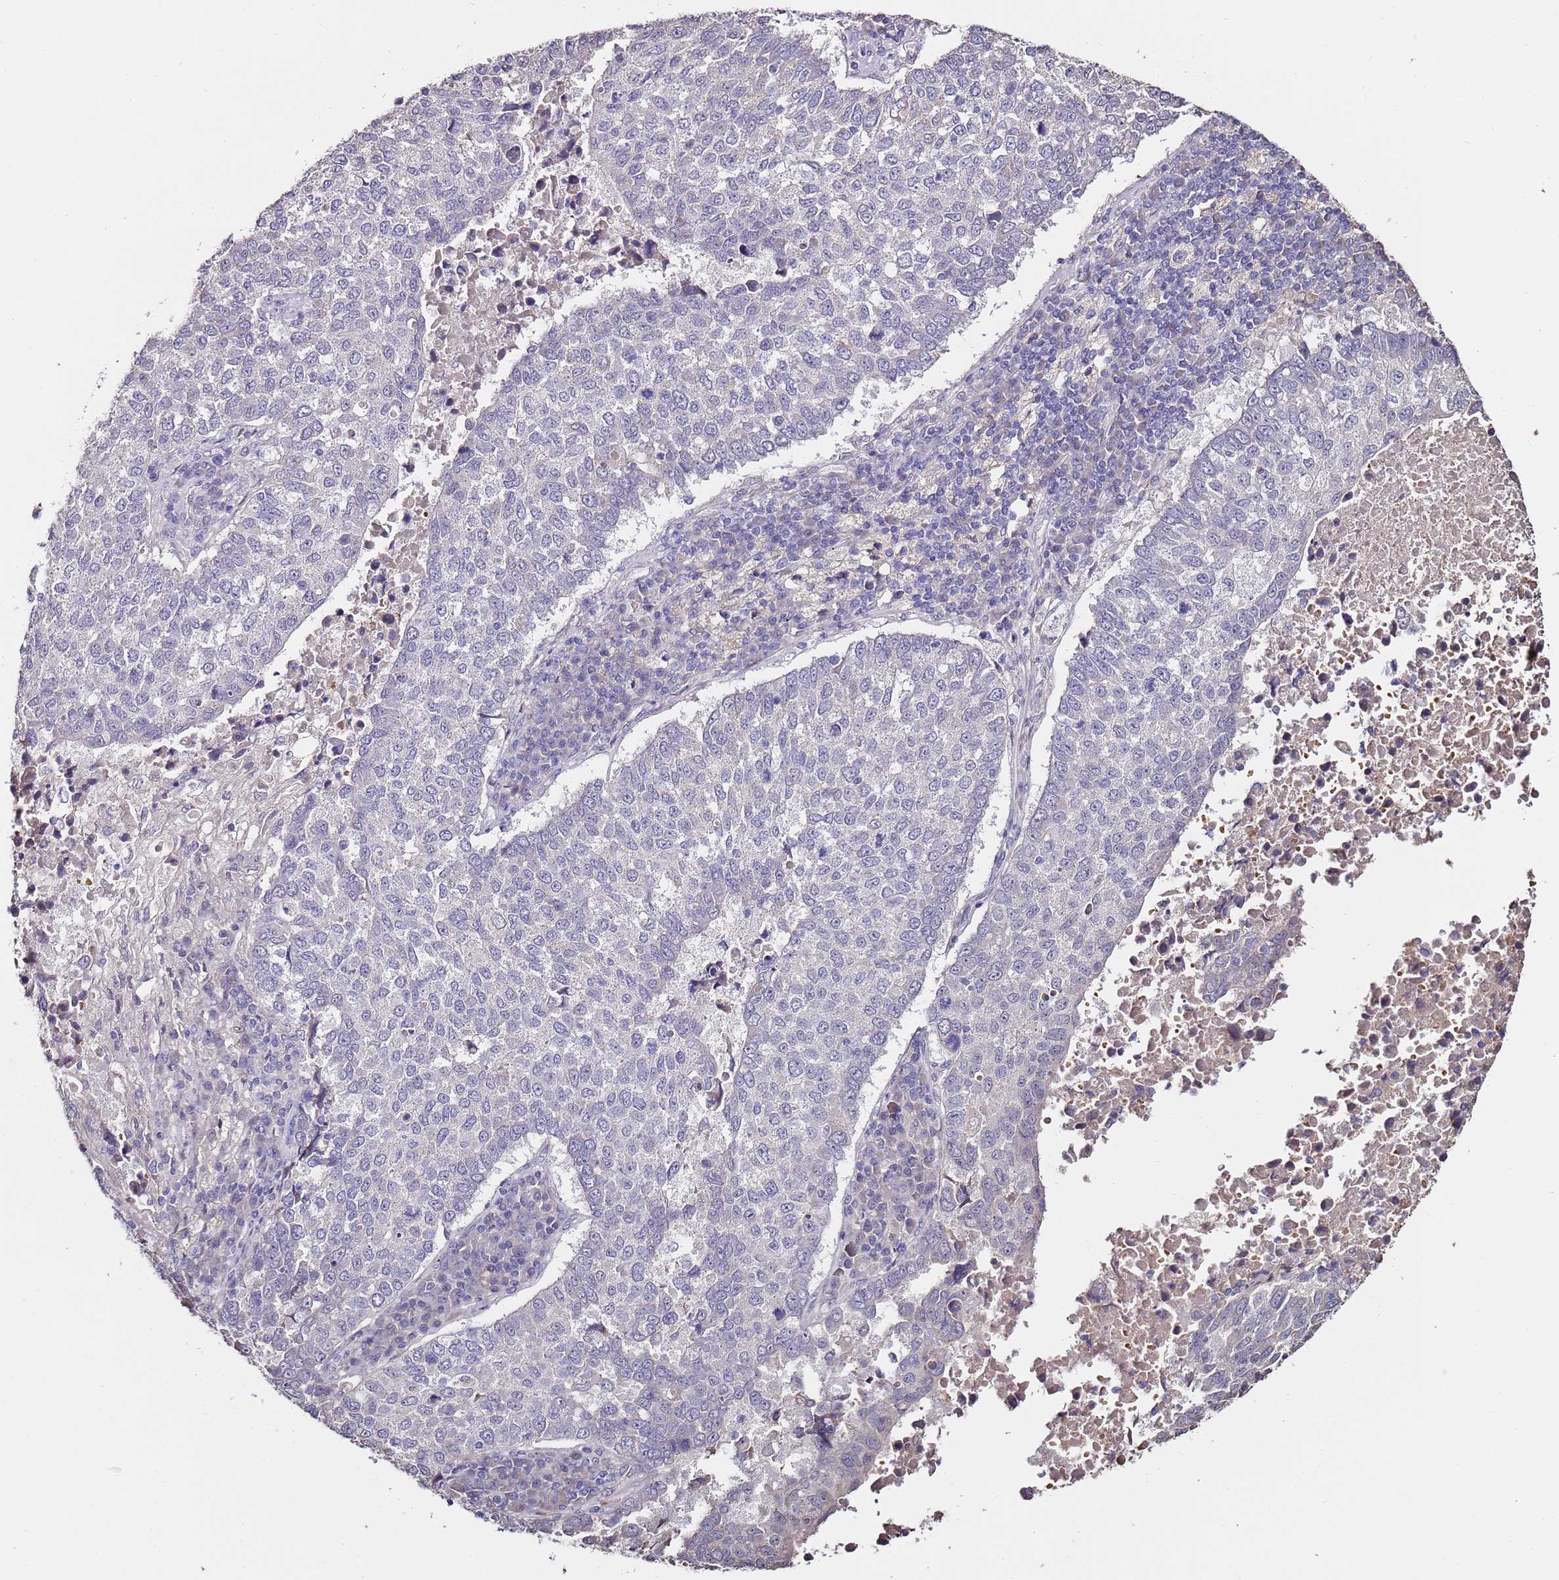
{"staining": {"intensity": "negative", "quantity": "none", "location": "none"}, "tissue": "lung cancer", "cell_type": "Tumor cells", "image_type": "cancer", "snomed": [{"axis": "morphology", "description": "Squamous cell carcinoma, NOS"}, {"axis": "topography", "description": "Lung"}], "caption": "IHC micrograph of lung squamous cell carcinoma stained for a protein (brown), which reveals no staining in tumor cells.", "gene": "C3orf80", "patient": {"sex": "male", "age": 73}}